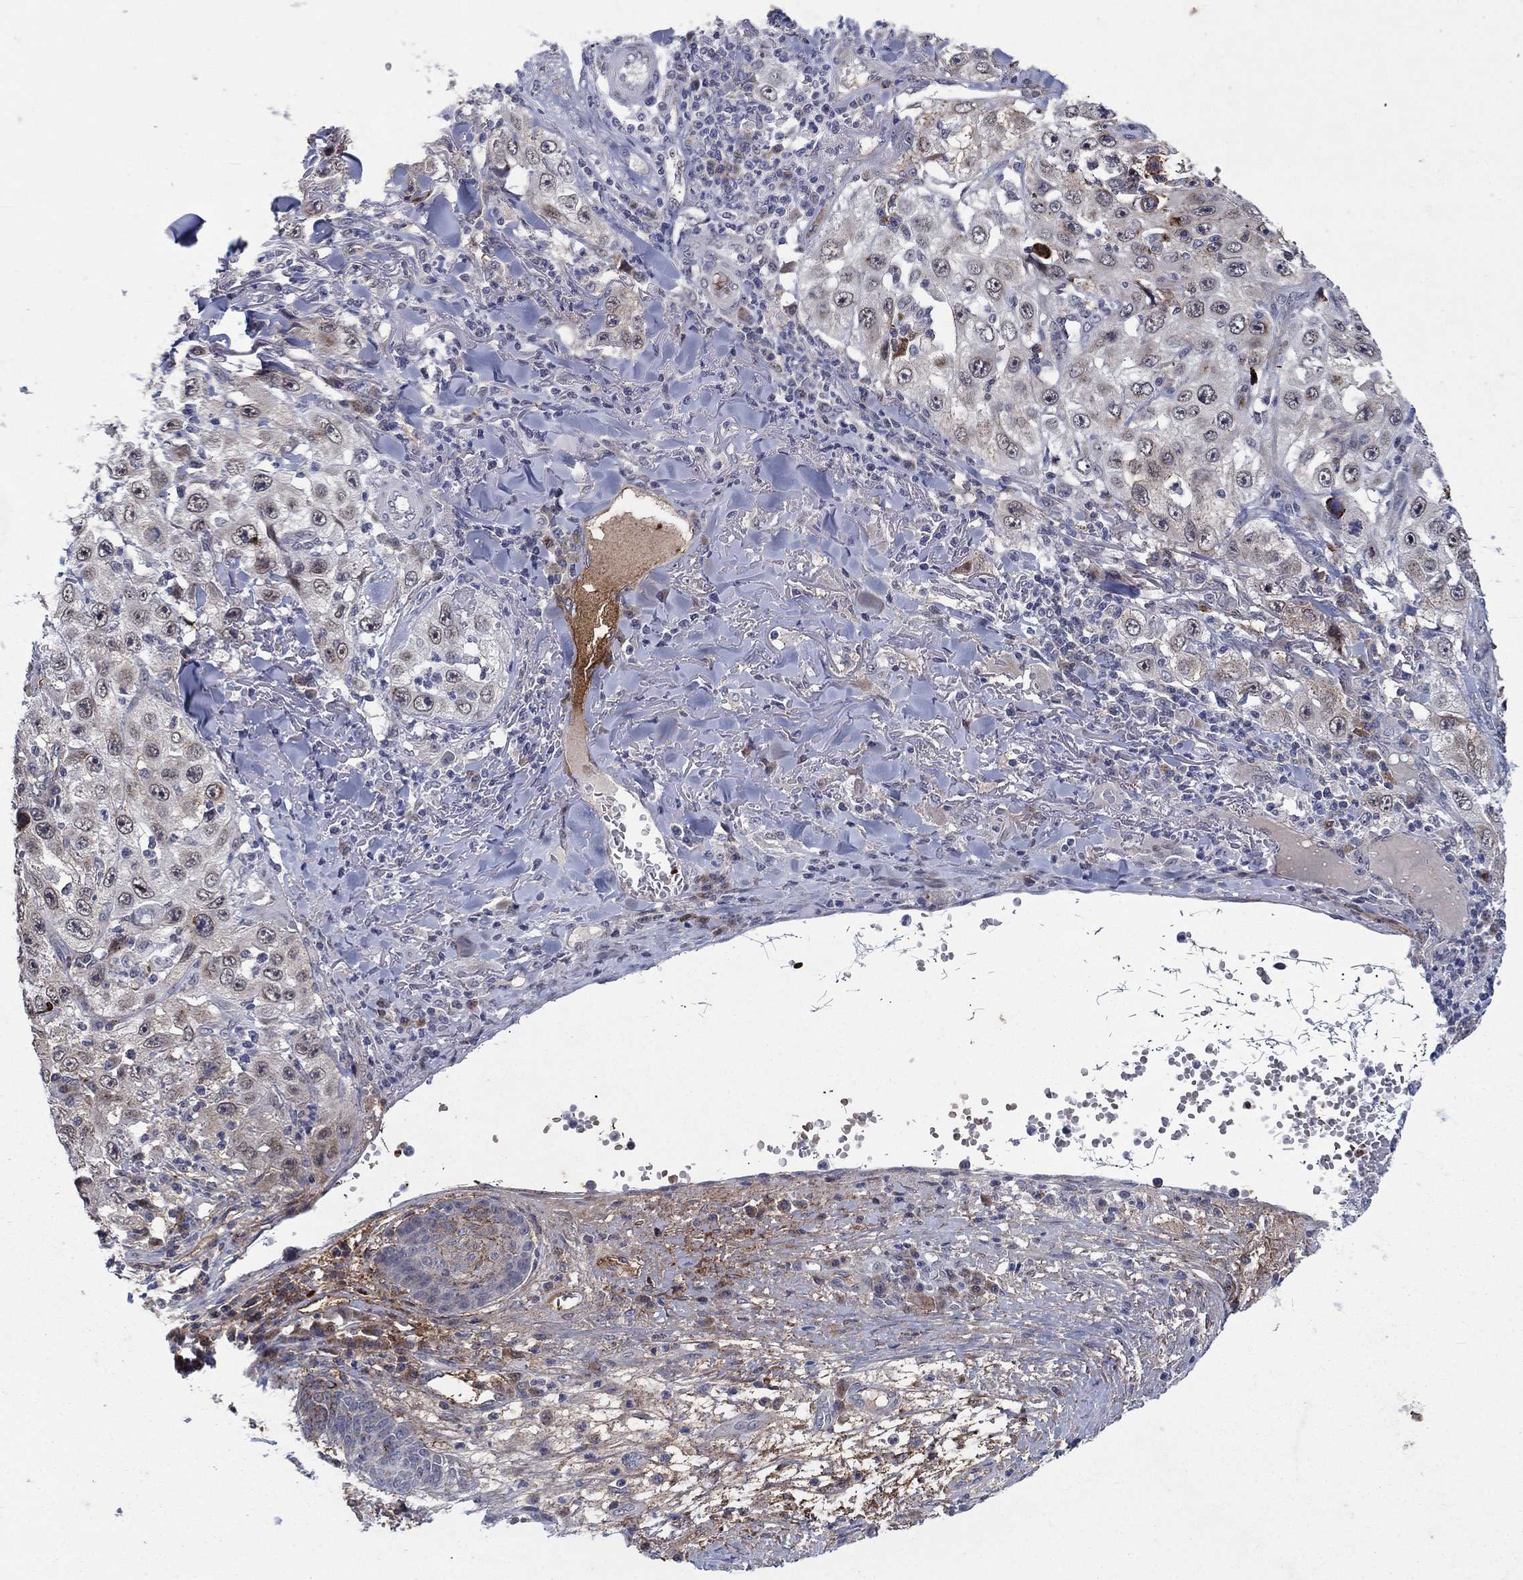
{"staining": {"intensity": "strong", "quantity": "25%-75%", "location": "cytoplasmic/membranous"}, "tissue": "skin cancer", "cell_type": "Tumor cells", "image_type": "cancer", "snomed": [{"axis": "morphology", "description": "Squamous cell carcinoma, NOS"}, {"axis": "topography", "description": "Skin"}], "caption": "Protein expression analysis of human skin cancer (squamous cell carcinoma) reveals strong cytoplasmic/membranous expression in approximately 25%-75% of tumor cells.", "gene": "SDC1", "patient": {"sex": "male", "age": 82}}